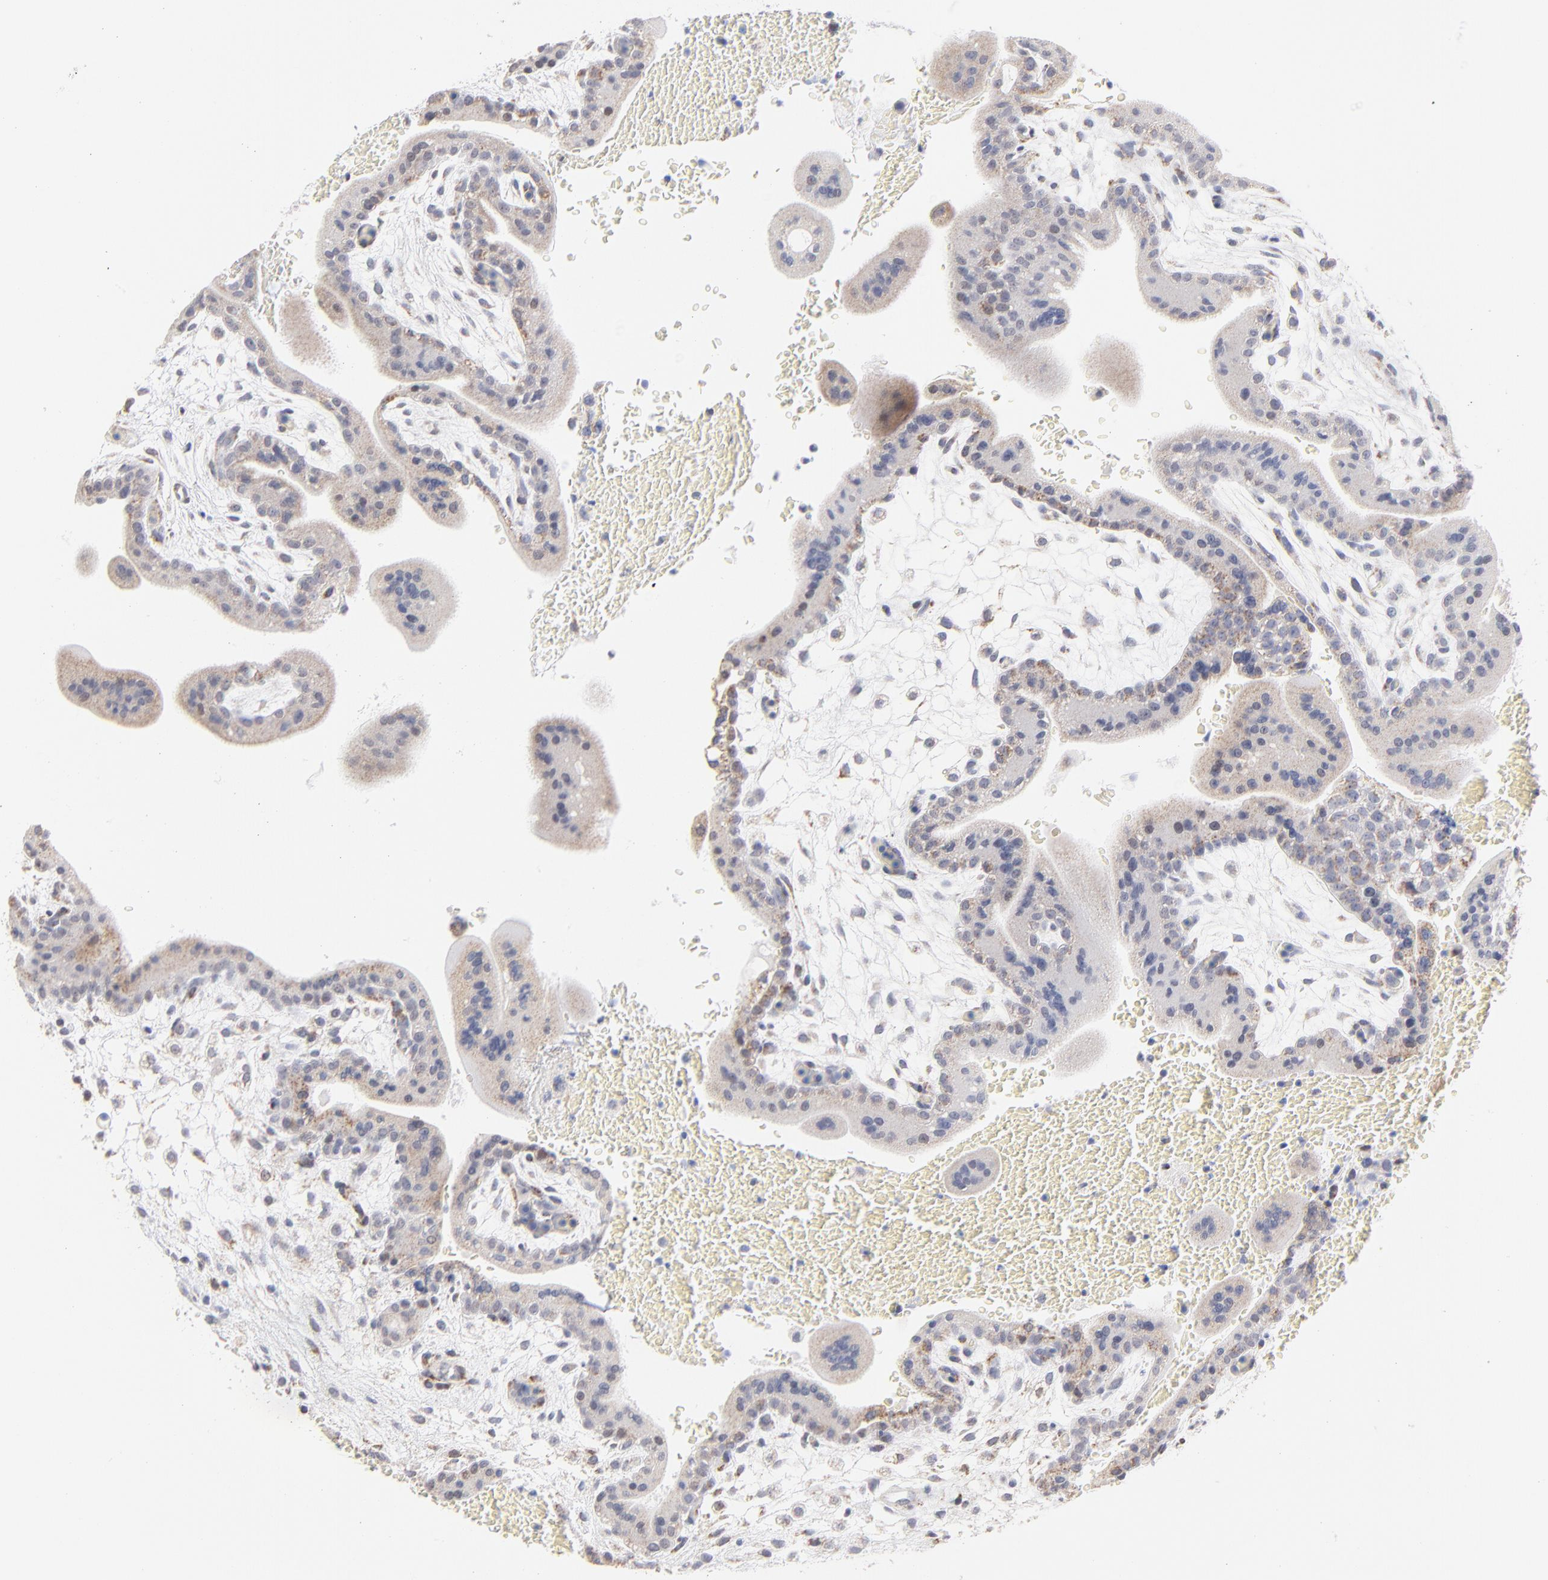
{"staining": {"intensity": "moderate", "quantity": "<25%", "location": "cytoplasmic/membranous"}, "tissue": "placenta", "cell_type": "Decidual cells", "image_type": "normal", "snomed": [{"axis": "morphology", "description": "Normal tissue, NOS"}, {"axis": "topography", "description": "Placenta"}], "caption": "Decidual cells exhibit moderate cytoplasmic/membranous positivity in approximately <25% of cells in benign placenta.", "gene": "MRPL58", "patient": {"sex": "female", "age": 35}}